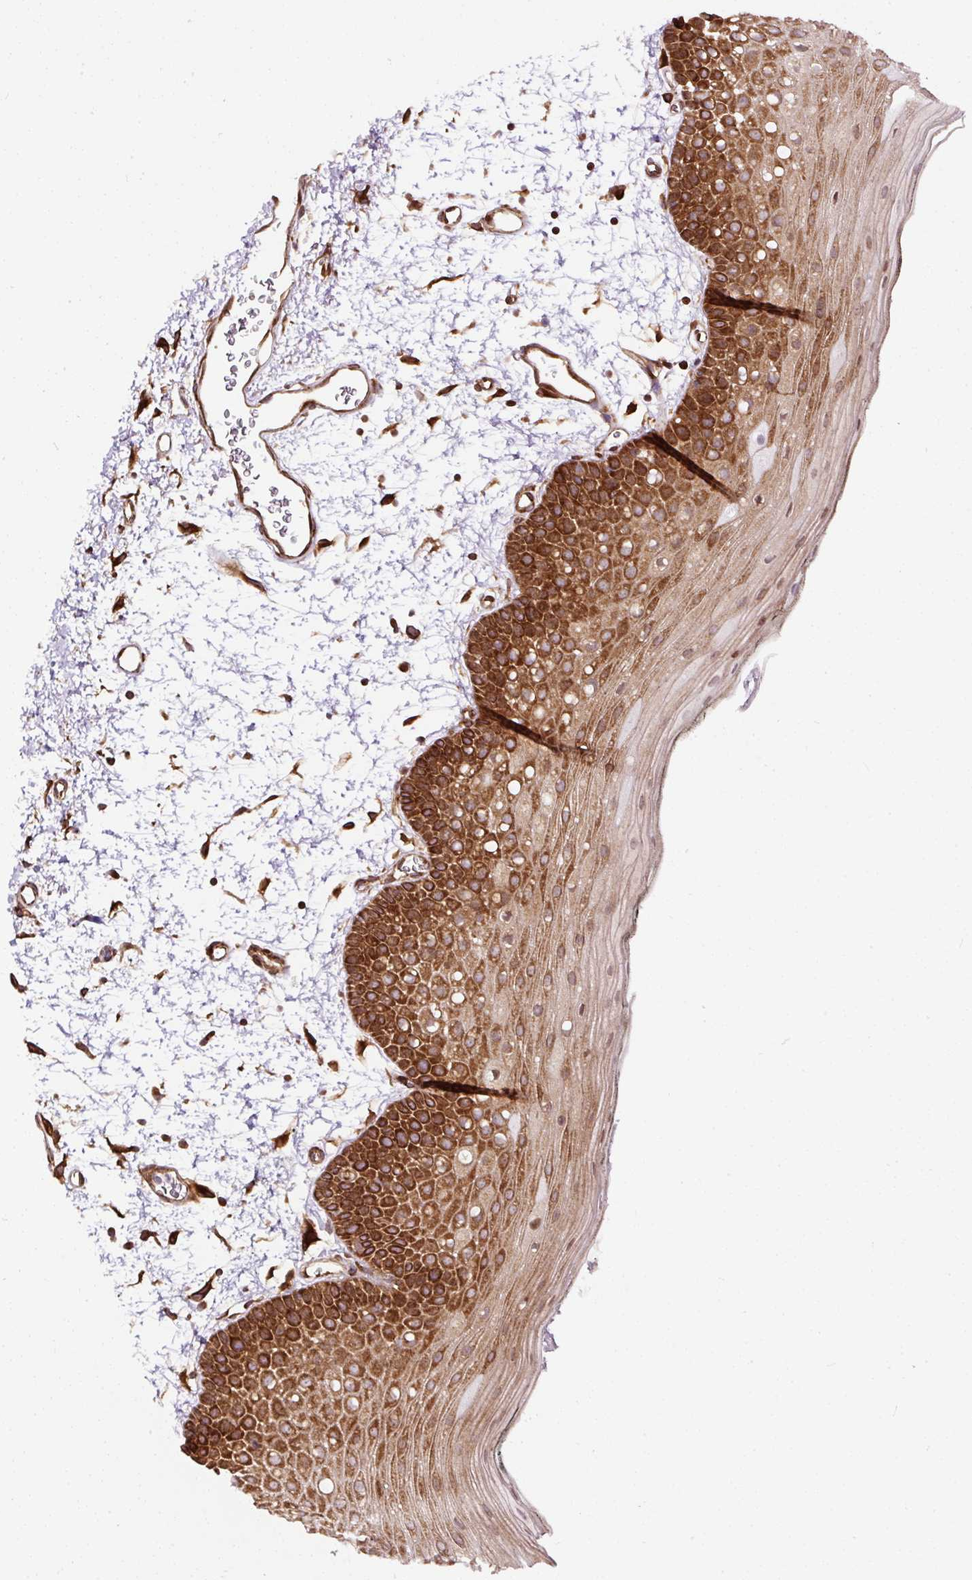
{"staining": {"intensity": "strong", "quantity": "25%-75%", "location": "cytoplasmic/membranous,nuclear"}, "tissue": "oral mucosa", "cell_type": "Squamous epithelial cells", "image_type": "normal", "snomed": [{"axis": "morphology", "description": "Normal tissue, NOS"}, {"axis": "topography", "description": "Oral tissue"}, {"axis": "topography", "description": "Tounge, NOS"}], "caption": "Immunohistochemical staining of benign human oral mucosa exhibits strong cytoplasmic/membranous,nuclear protein positivity in approximately 25%-75% of squamous epithelial cells. (DAB IHC, brown staining for protein, blue staining for nuclei).", "gene": "KDM4E", "patient": {"sex": "female", "age": 81}}